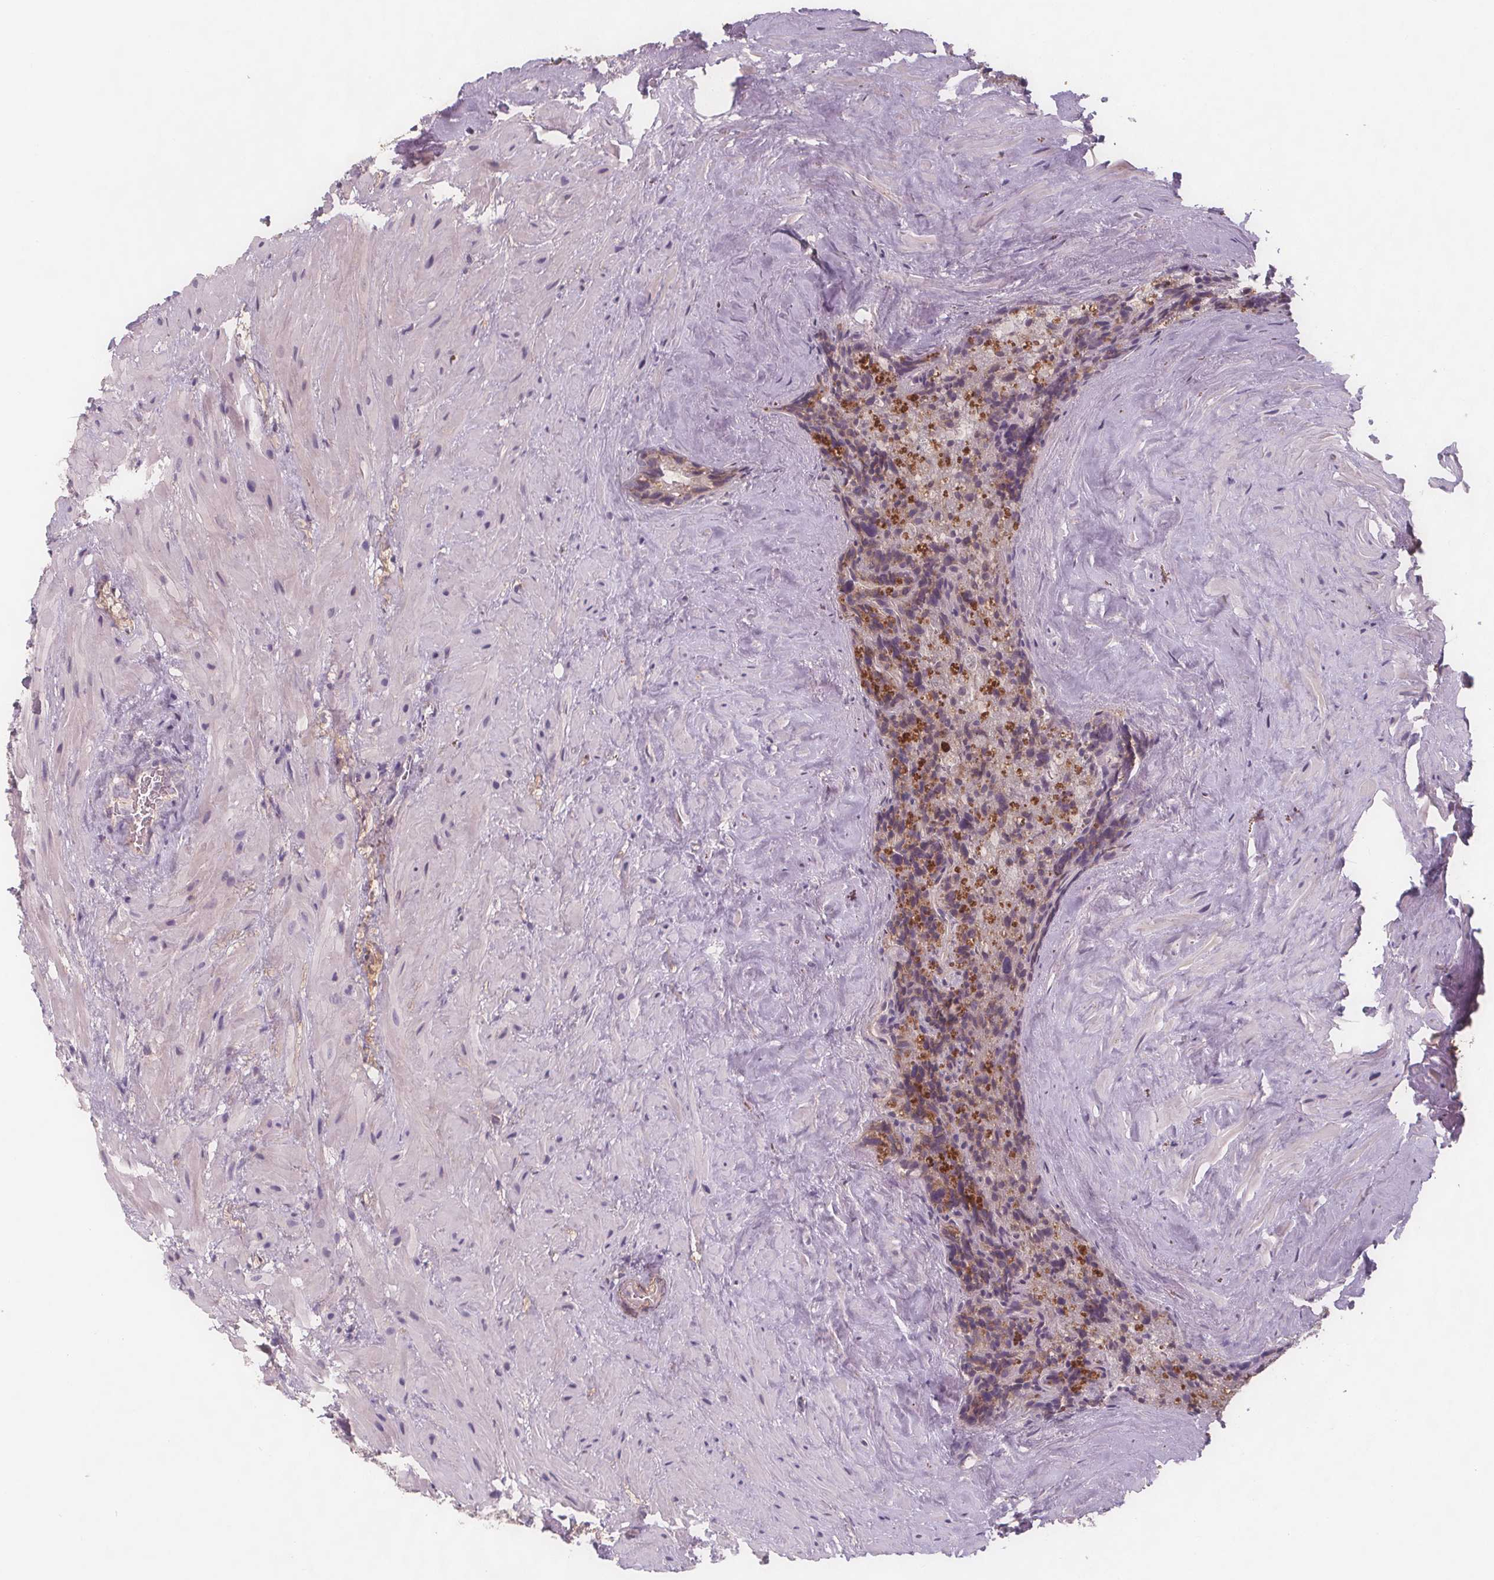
{"staining": {"intensity": "negative", "quantity": "none", "location": "none"}, "tissue": "seminal vesicle", "cell_type": "Glandular cells", "image_type": "normal", "snomed": [{"axis": "morphology", "description": "Normal tissue, NOS"}, {"axis": "topography", "description": "Prostate"}, {"axis": "topography", "description": "Seminal veicle"}], "caption": "IHC of unremarkable human seminal vesicle reveals no expression in glandular cells.", "gene": "VNN1", "patient": {"sex": "male", "age": 71}}